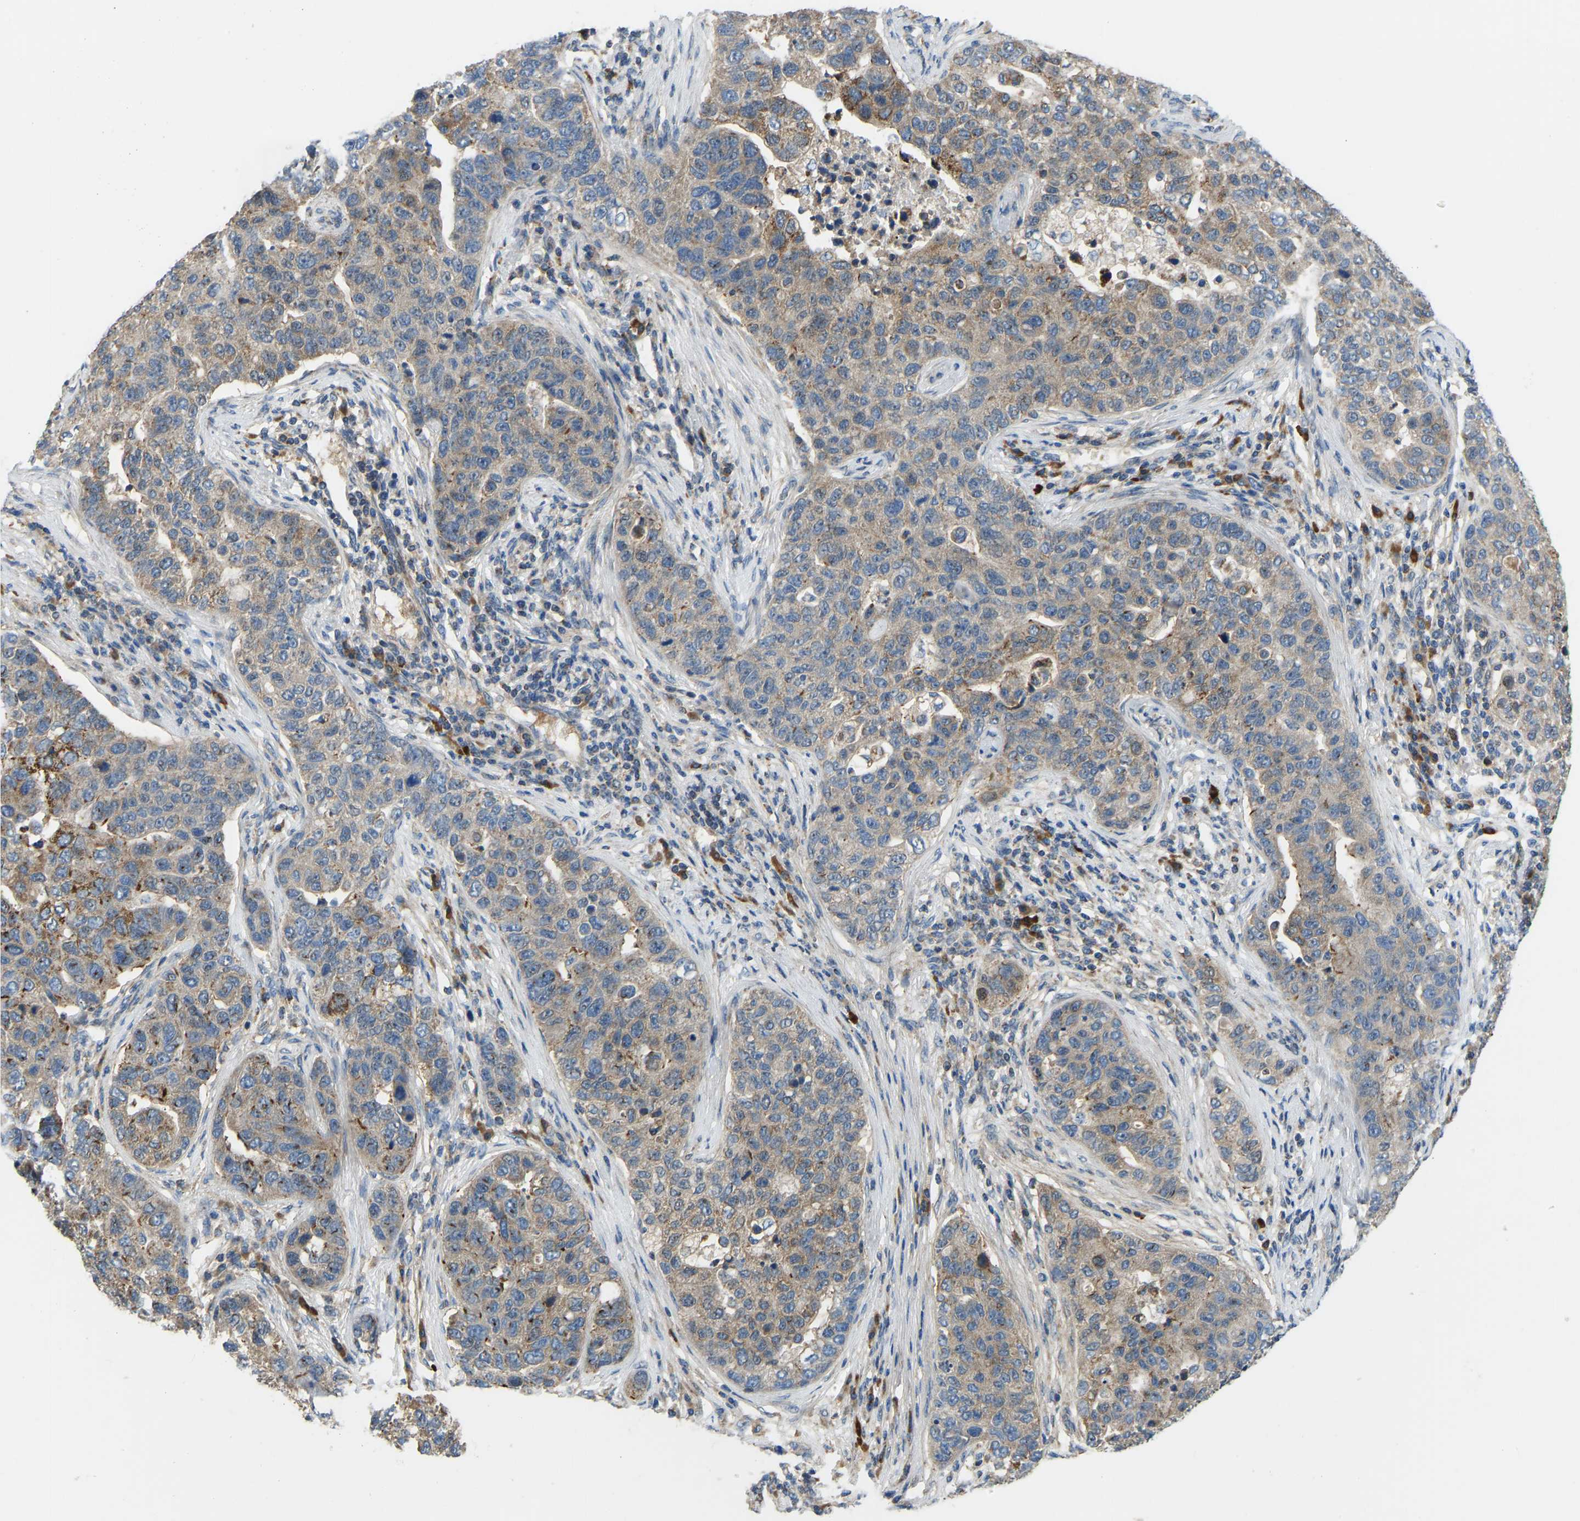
{"staining": {"intensity": "moderate", "quantity": "25%-75%", "location": "cytoplasmic/membranous"}, "tissue": "pancreatic cancer", "cell_type": "Tumor cells", "image_type": "cancer", "snomed": [{"axis": "morphology", "description": "Adenocarcinoma, NOS"}, {"axis": "topography", "description": "Pancreas"}], "caption": "Moderate cytoplasmic/membranous expression is present in about 25%-75% of tumor cells in pancreatic cancer (adenocarcinoma).", "gene": "RBP1", "patient": {"sex": "female", "age": 61}}